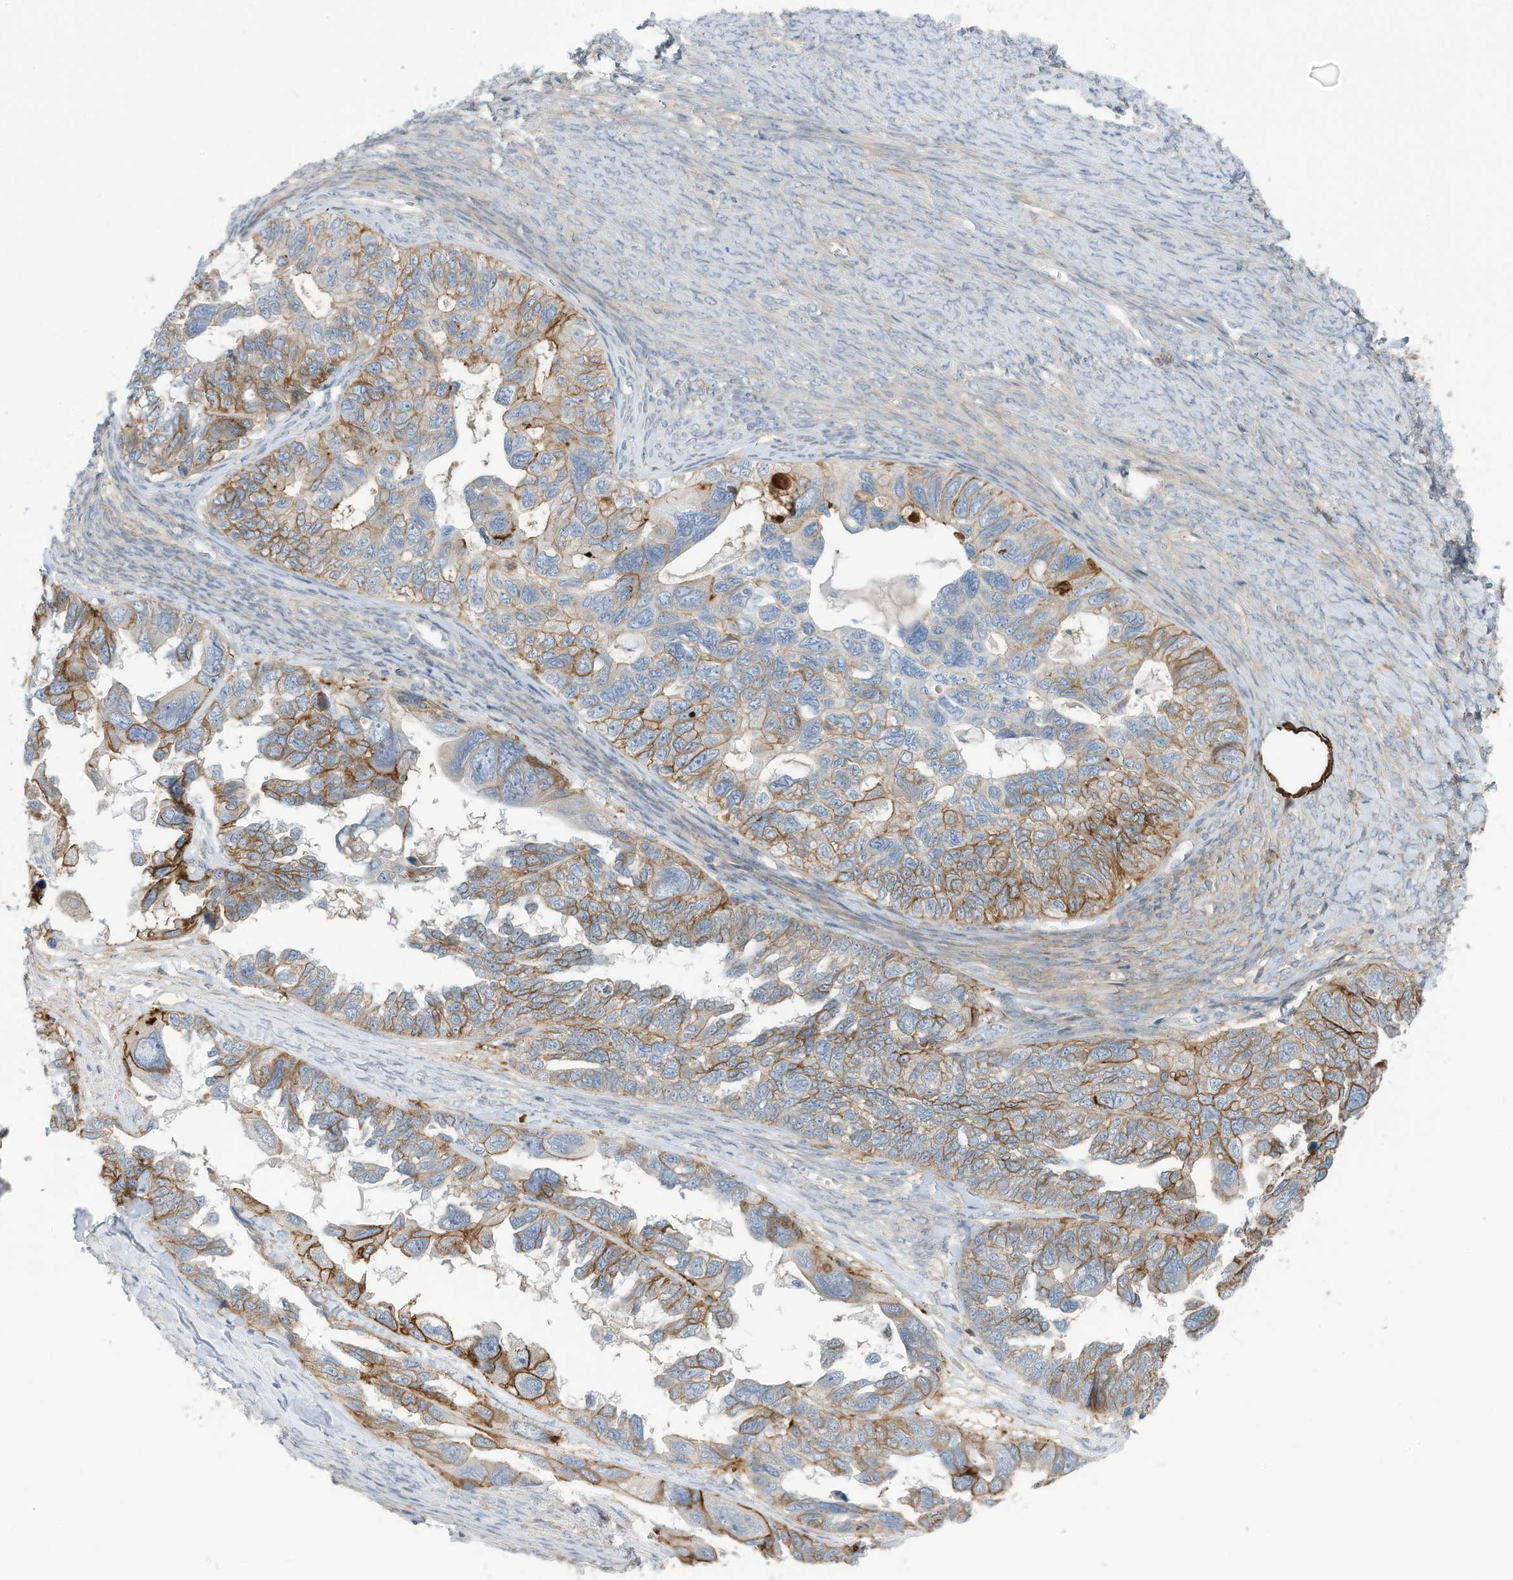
{"staining": {"intensity": "moderate", "quantity": ">75%", "location": "cytoplasmic/membranous"}, "tissue": "ovarian cancer", "cell_type": "Tumor cells", "image_type": "cancer", "snomed": [{"axis": "morphology", "description": "Cystadenocarcinoma, serous, NOS"}, {"axis": "topography", "description": "Ovary"}], "caption": "Immunohistochemistry of human serous cystadenocarcinoma (ovarian) displays medium levels of moderate cytoplasmic/membranous positivity in approximately >75% of tumor cells.", "gene": "SLC1A5", "patient": {"sex": "female", "age": 79}}